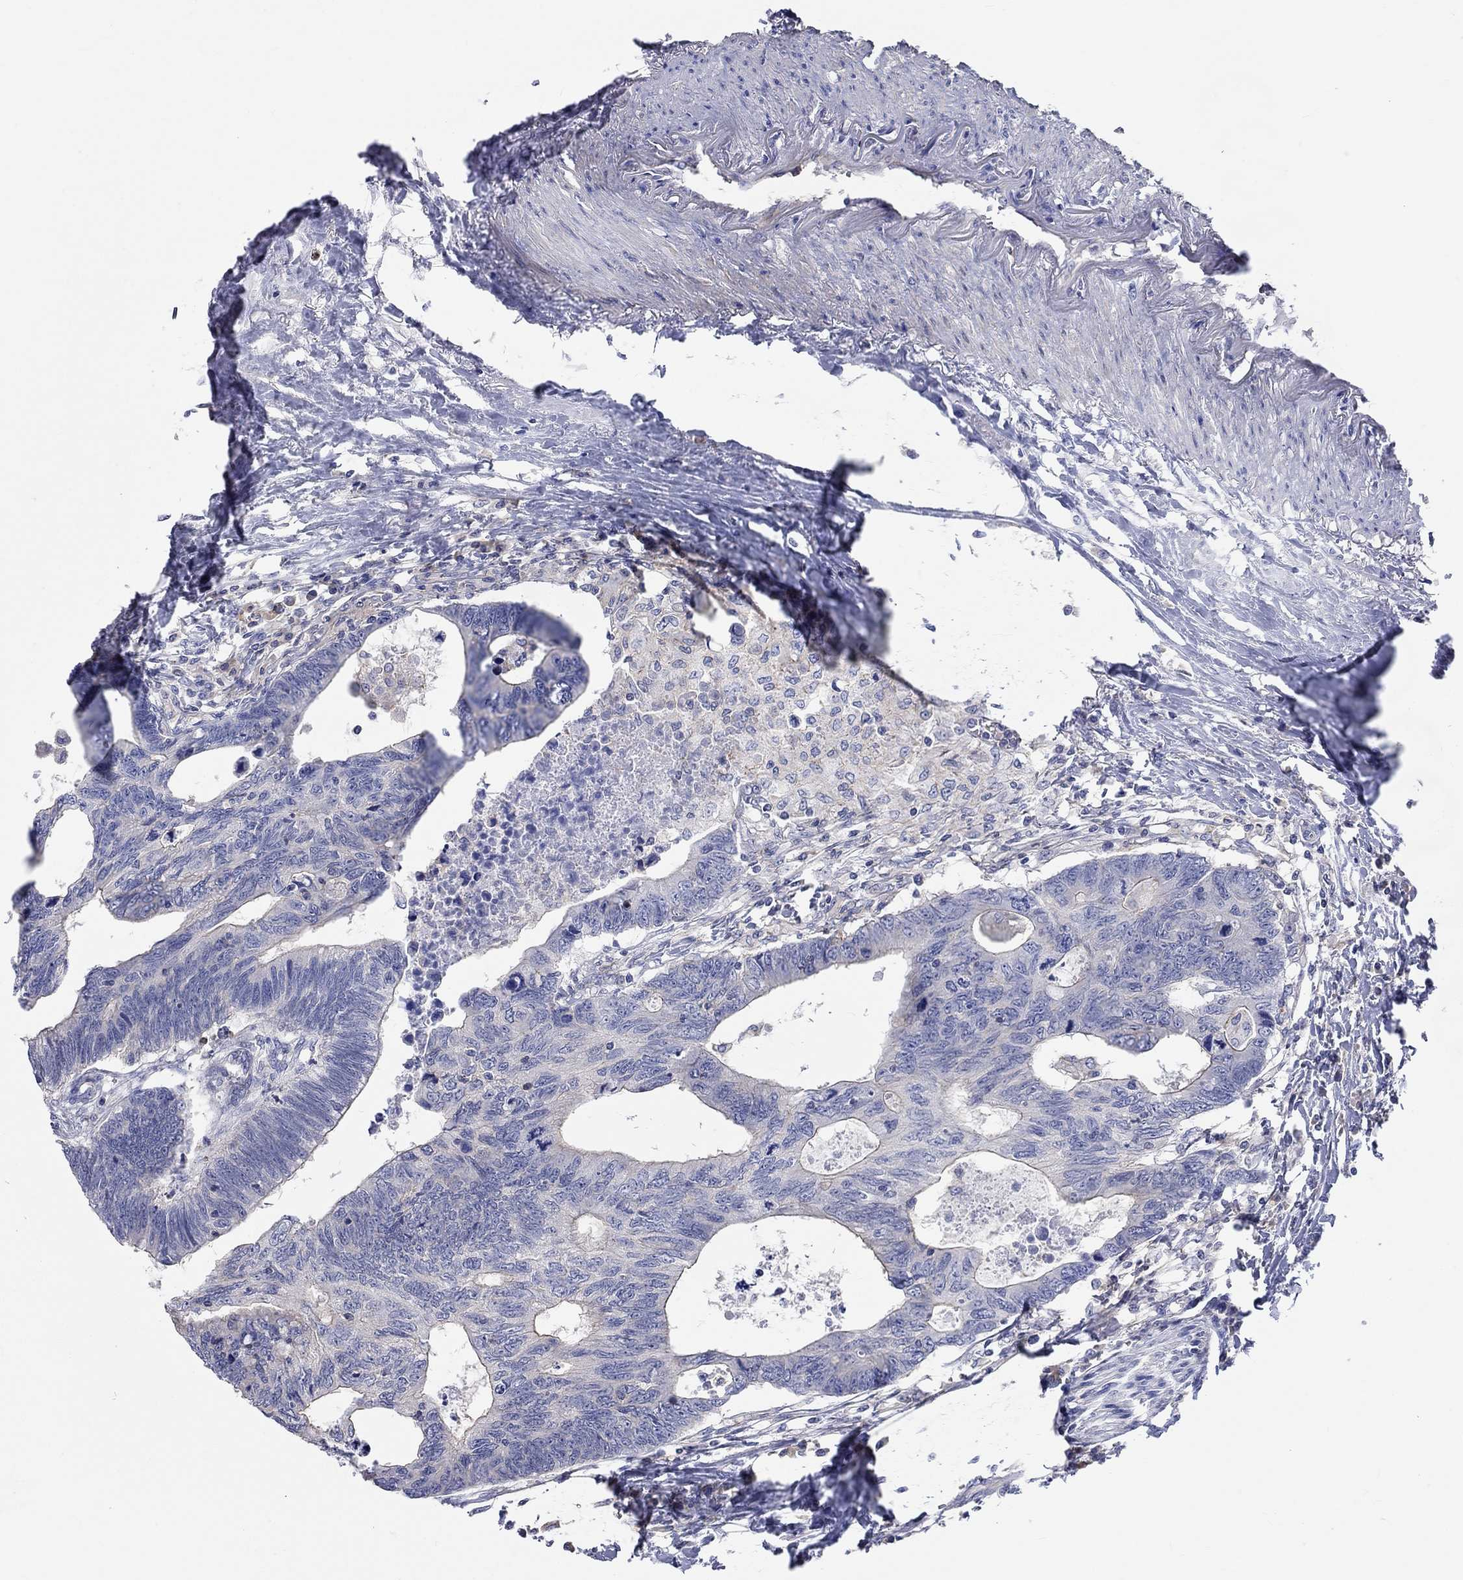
{"staining": {"intensity": "negative", "quantity": "none", "location": "none"}, "tissue": "colorectal cancer", "cell_type": "Tumor cells", "image_type": "cancer", "snomed": [{"axis": "morphology", "description": "Adenocarcinoma, NOS"}, {"axis": "topography", "description": "Colon"}], "caption": "IHC photomicrograph of neoplastic tissue: colorectal adenocarcinoma stained with DAB displays no significant protein positivity in tumor cells.", "gene": "PCDHGA10", "patient": {"sex": "female", "age": 77}}